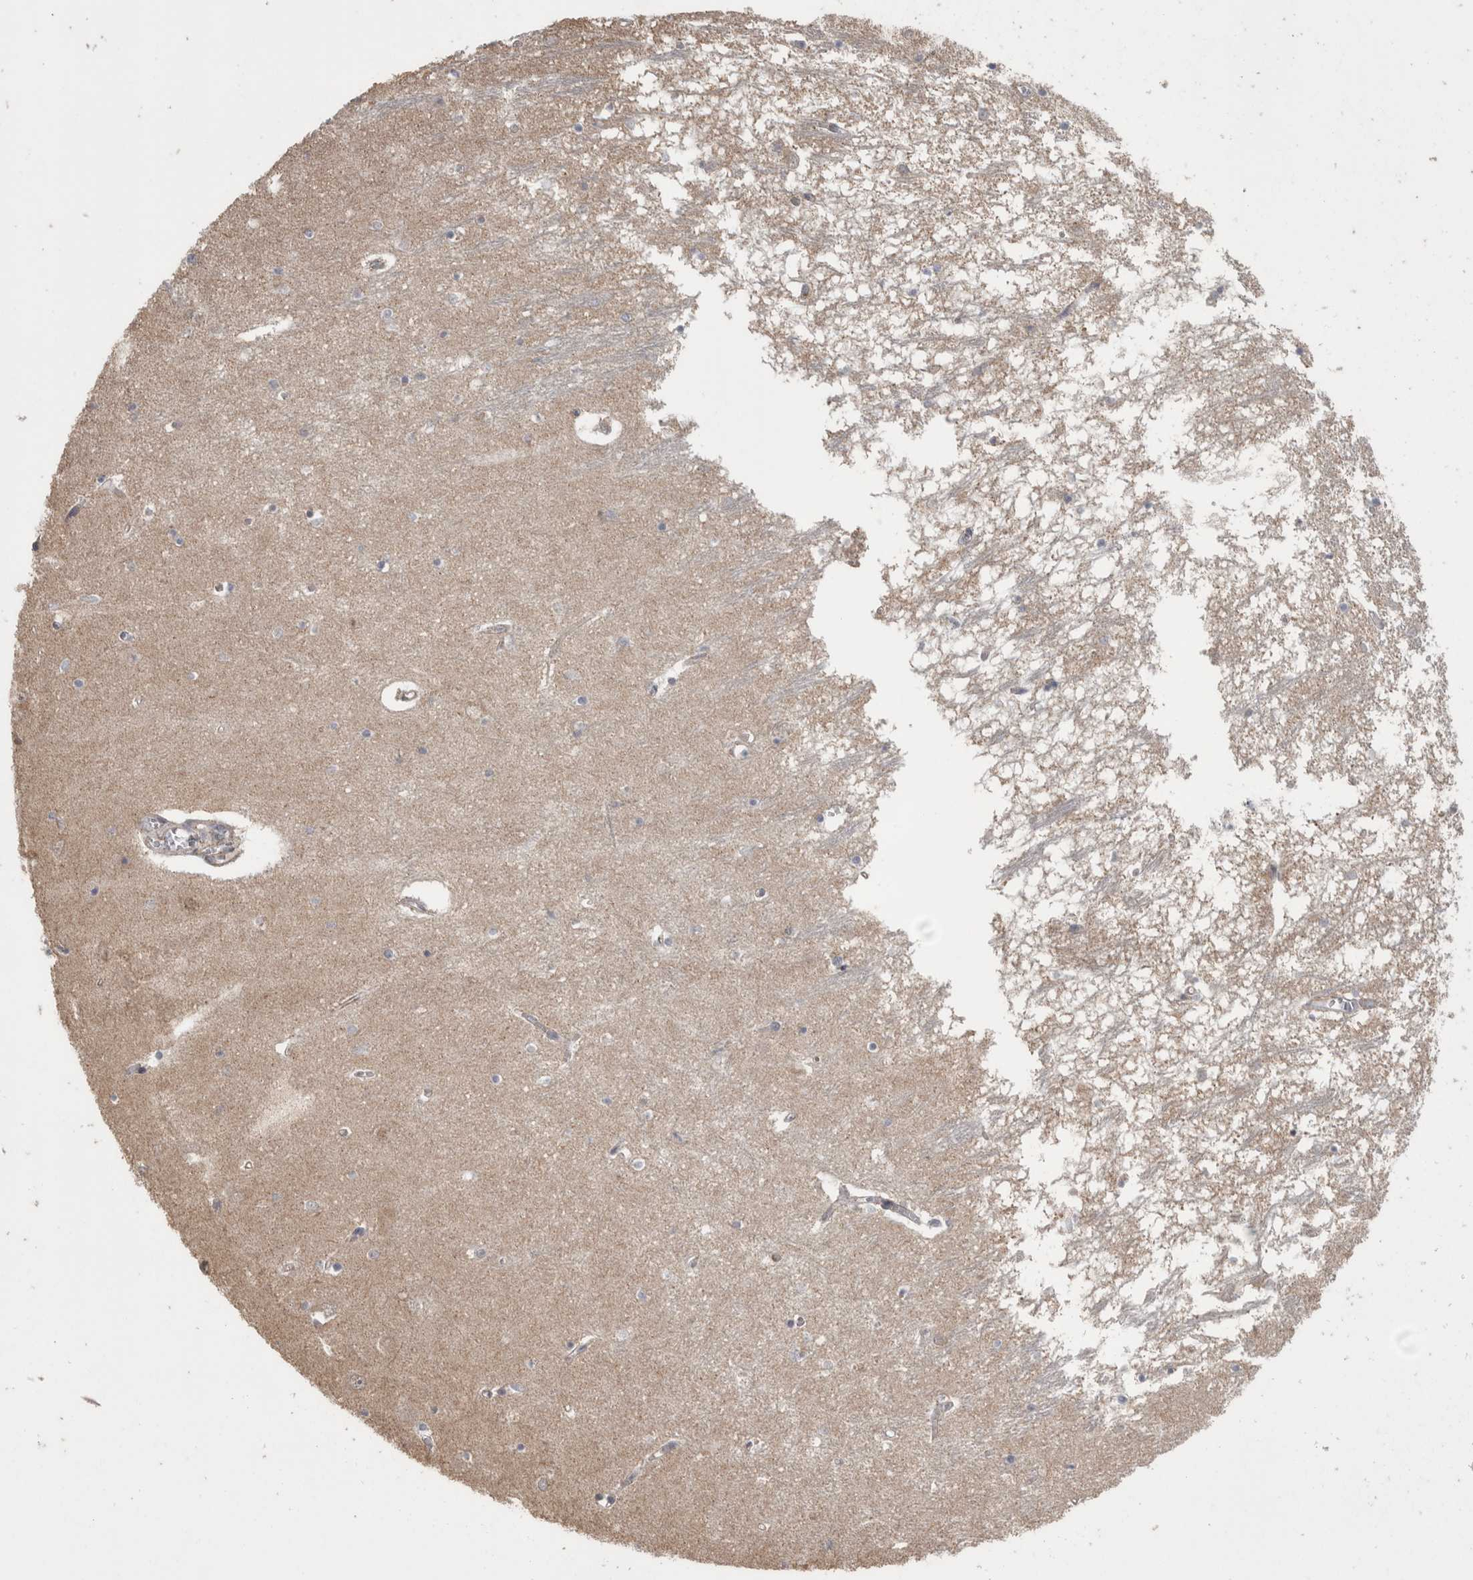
{"staining": {"intensity": "weak", "quantity": "<25%", "location": "cytoplasmic/membranous"}, "tissue": "hippocampus", "cell_type": "Glial cells", "image_type": "normal", "snomed": [{"axis": "morphology", "description": "Normal tissue, NOS"}, {"axis": "topography", "description": "Hippocampus"}], "caption": "This is an immunohistochemistry micrograph of unremarkable hippocampus. There is no positivity in glial cells.", "gene": "SCO1", "patient": {"sex": "male", "age": 70}}